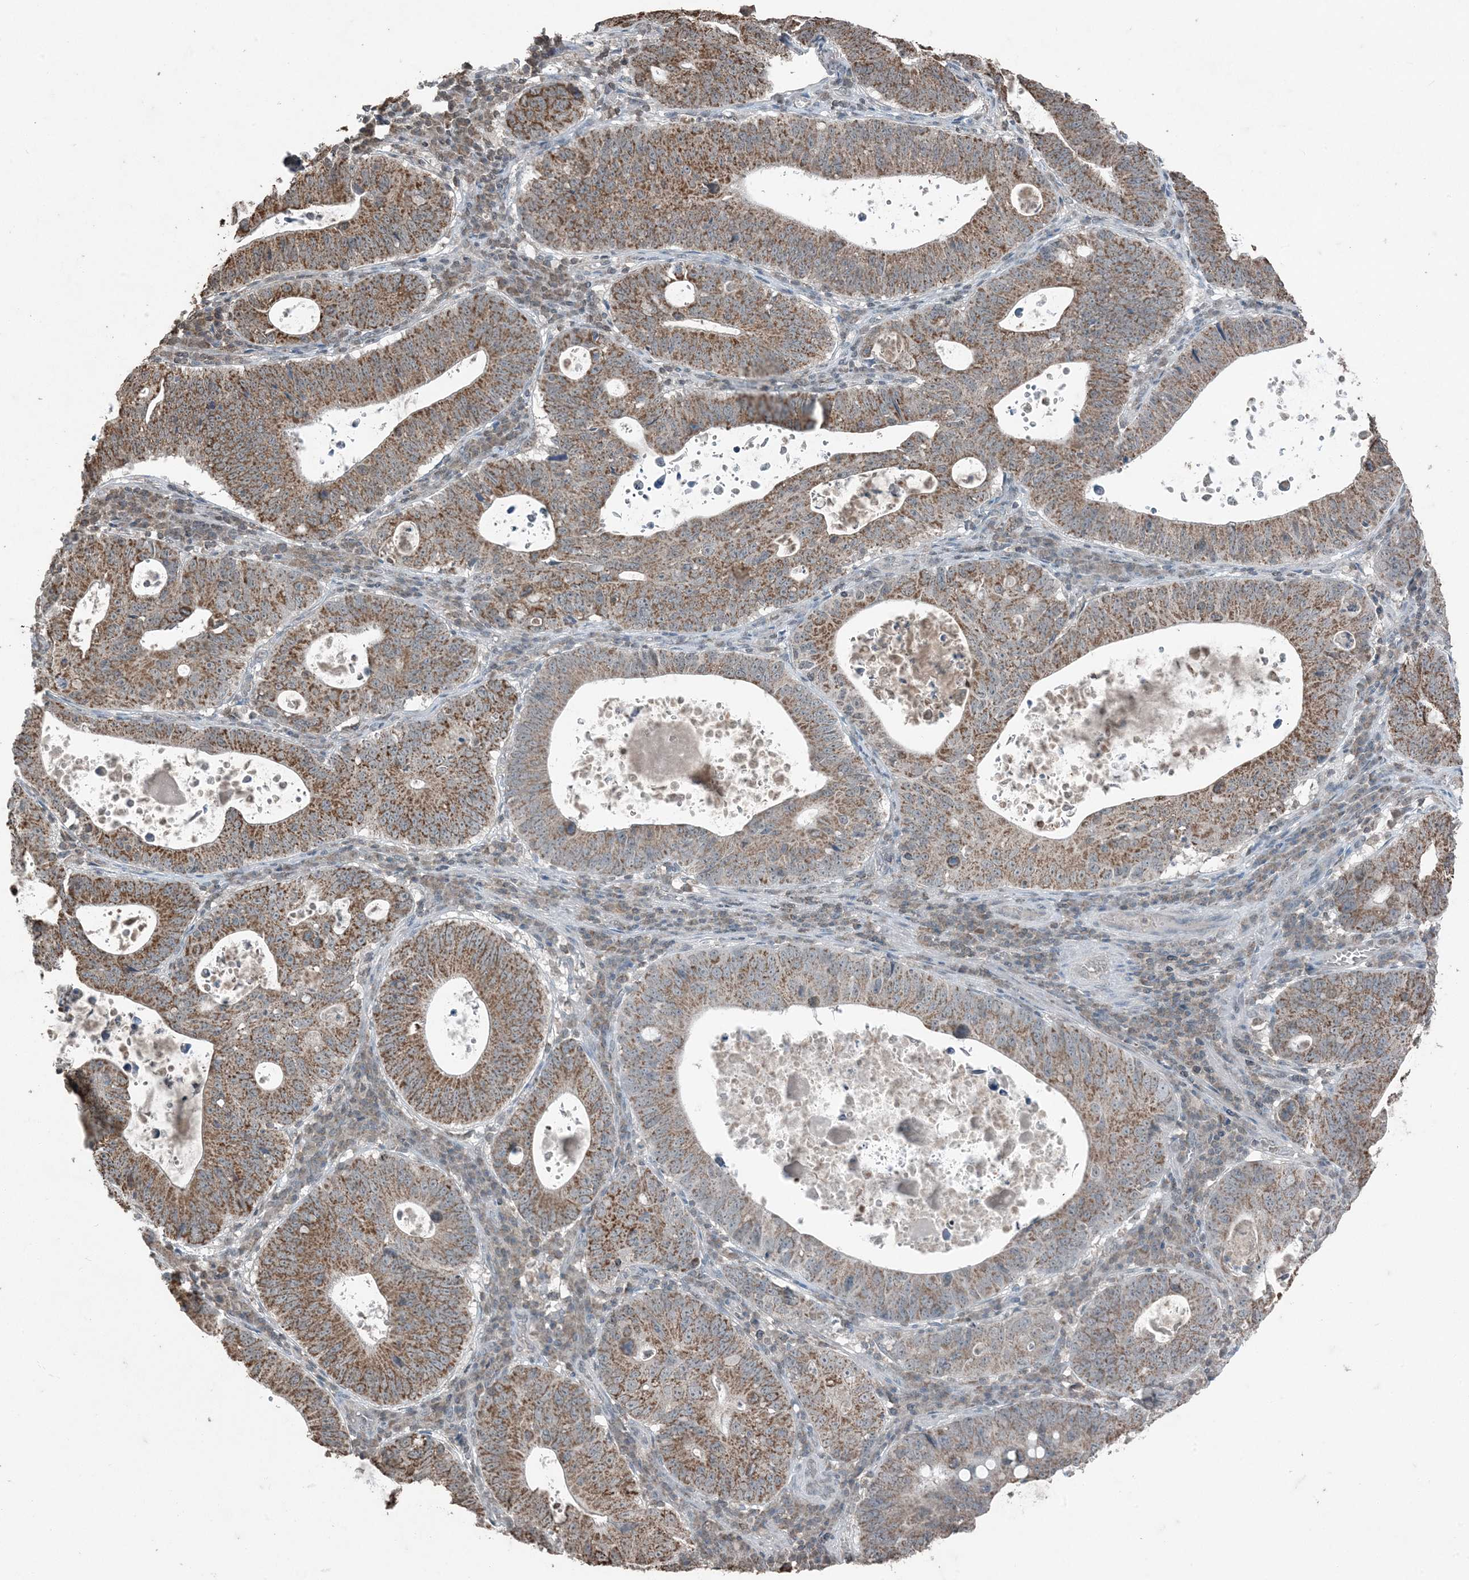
{"staining": {"intensity": "moderate", "quantity": ">75%", "location": "cytoplasmic/membranous"}, "tissue": "stomach cancer", "cell_type": "Tumor cells", "image_type": "cancer", "snomed": [{"axis": "morphology", "description": "Adenocarcinoma, NOS"}, {"axis": "topography", "description": "Stomach"}], "caption": "High-power microscopy captured an immunohistochemistry (IHC) photomicrograph of stomach cancer, revealing moderate cytoplasmic/membranous positivity in approximately >75% of tumor cells.", "gene": "GNL1", "patient": {"sex": "male", "age": 59}}